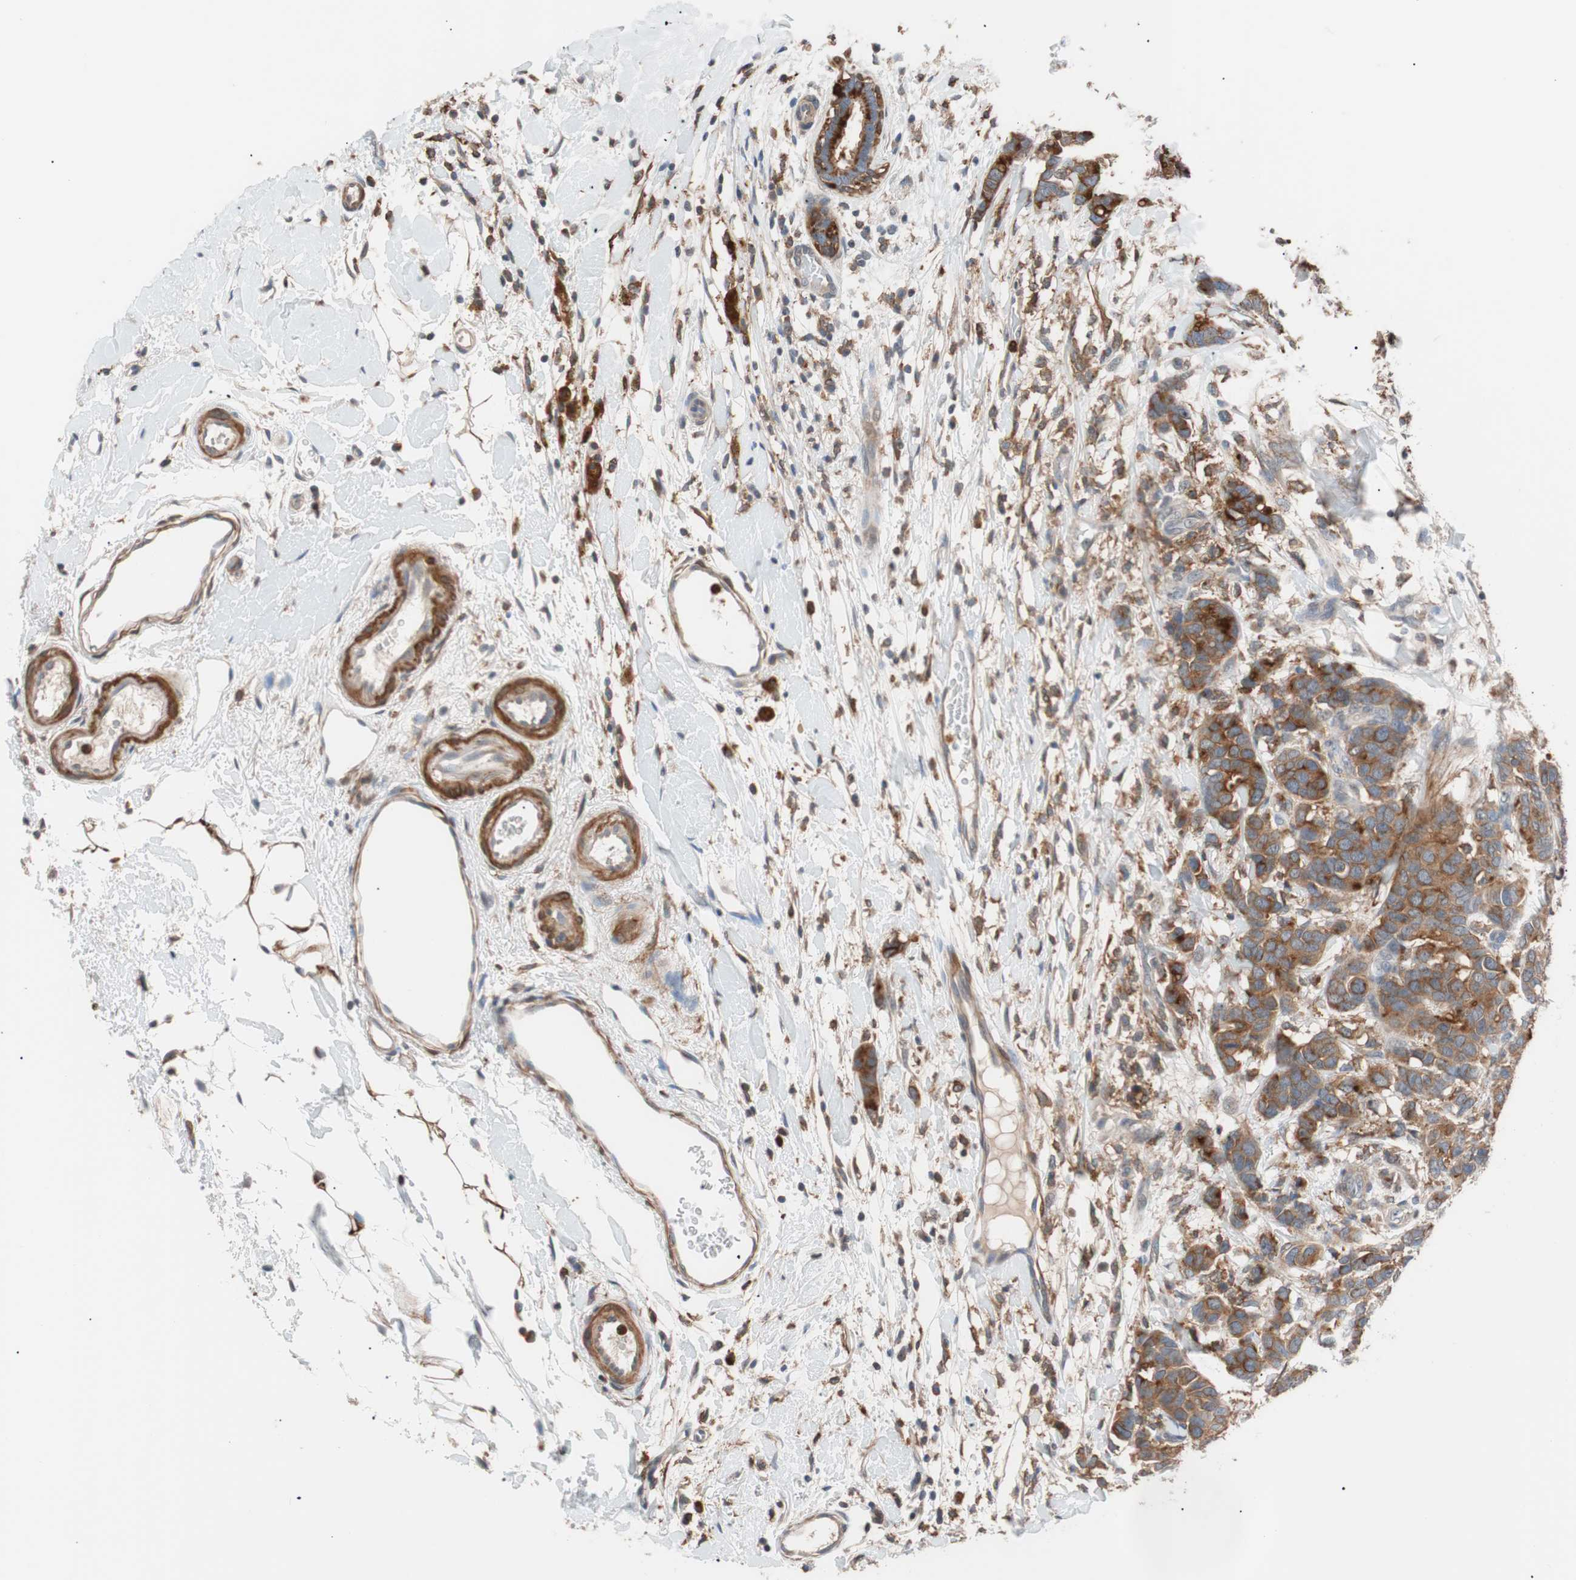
{"staining": {"intensity": "moderate", "quantity": "25%-75%", "location": "cytoplasmic/membranous"}, "tissue": "breast cancer", "cell_type": "Tumor cells", "image_type": "cancer", "snomed": [{"axis": "morphology", "description": "Duct carcinoma"}, {"axis": "topography", "description": "Breast"}], "caption": "Breast cancer stained with DAB (3,3'-diaminobenzidine) immunohistochemistry (IHC) demonstrates medium levels of moderate cytoplasmic/membranous positivity in about 25%-75% of tumor cells.", "gene": "LITAF", "patient": {"sex": "female", "age": 87}}